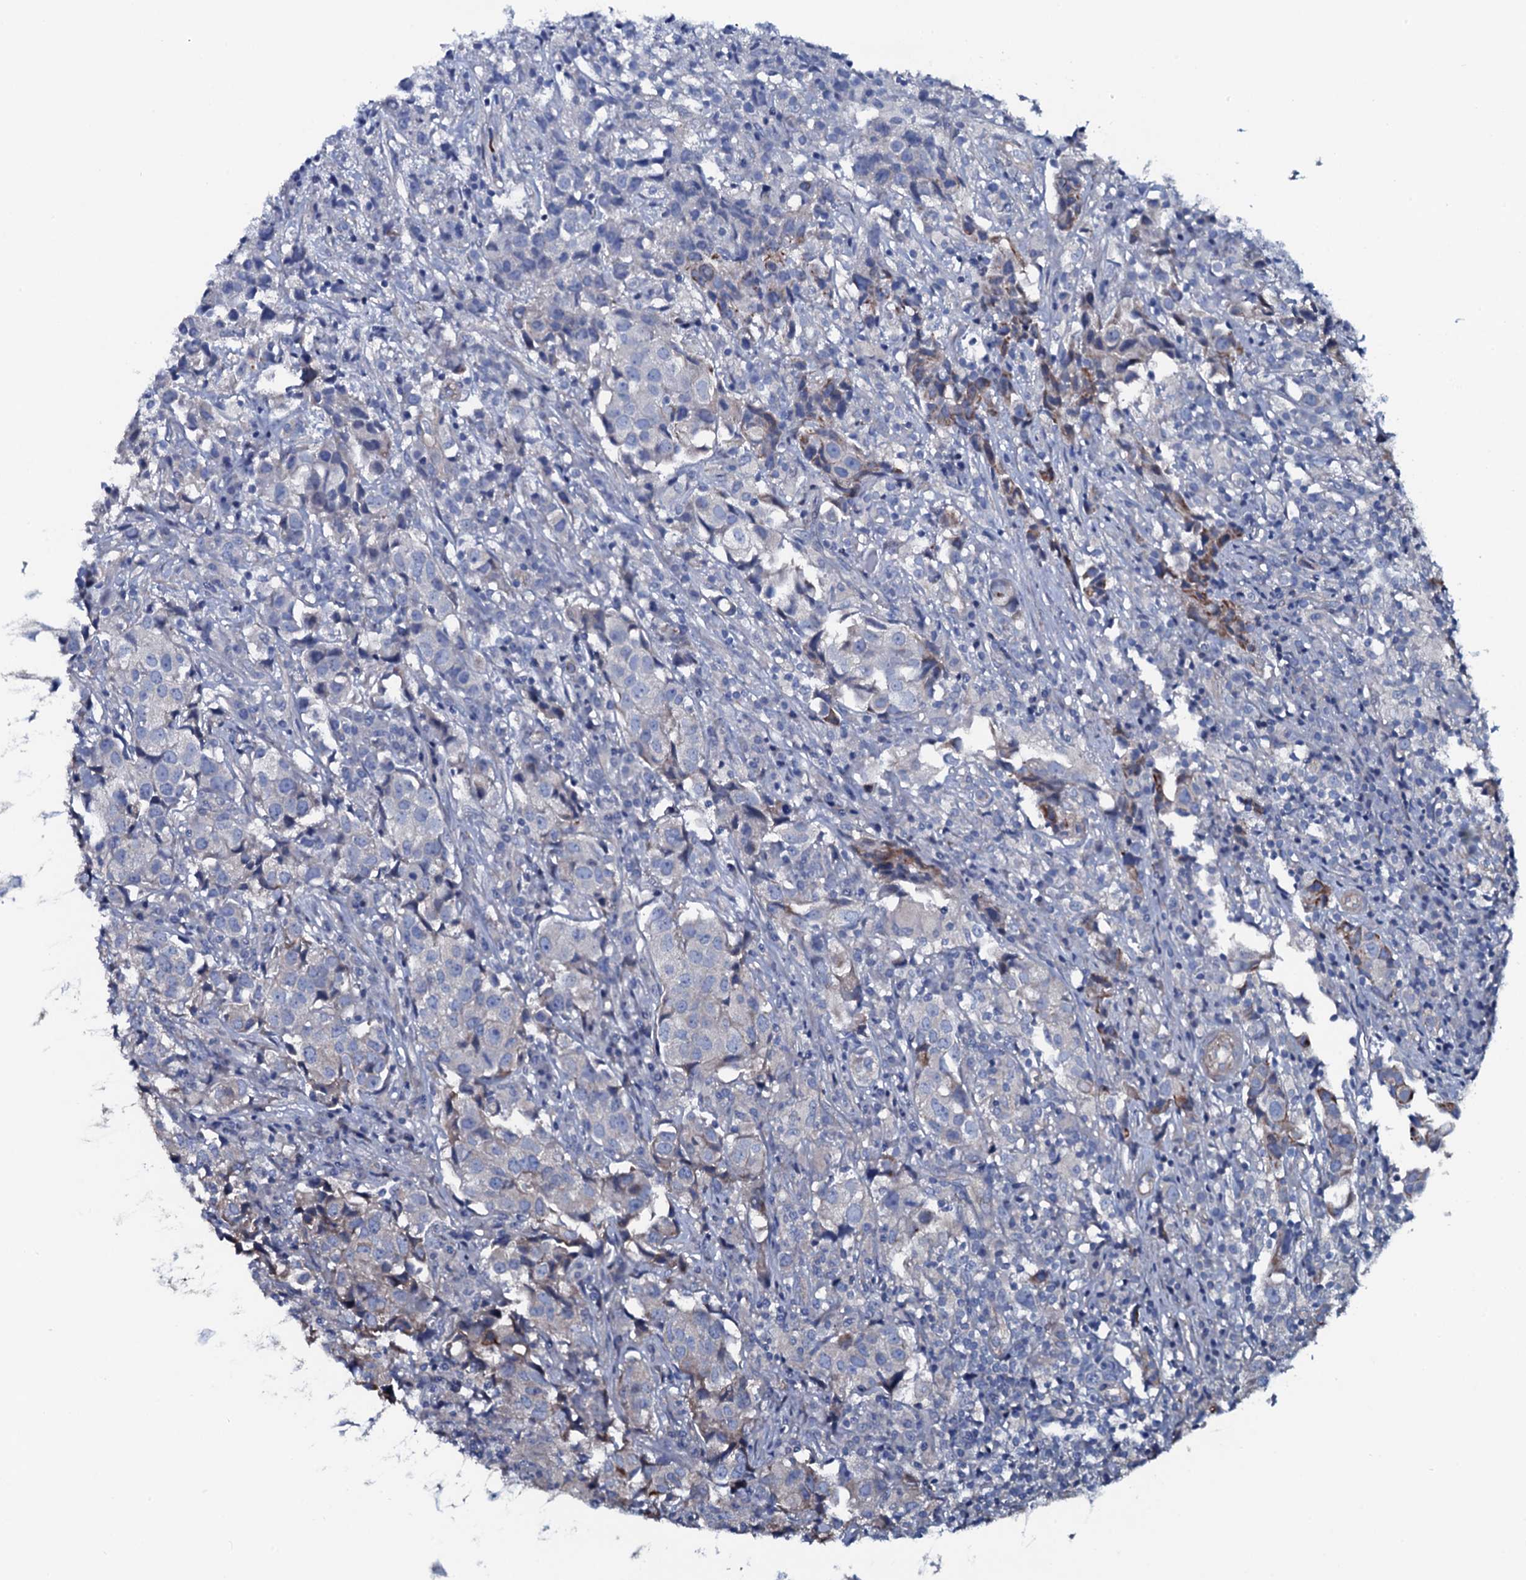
{"staining": {"intensity": "negative", "quantity": "none", "location": "none"}, "tissue": "urothelial cancer", "cell_type": "Tumor cells", "image_type": "cancer", "snomed": [{"axis": "morphology", "description": "Urothelial carcinoma, High grade"}, {"axis": "topography", "description": "Urinary bladder"}], "caption": "There is no significant expression in tumor cells of urothelial cancer. (Brightfield microscopy of DAB IHC at high magnification).", "gene": "GYS2", "patient": {"sex": "female", "age": 75}}